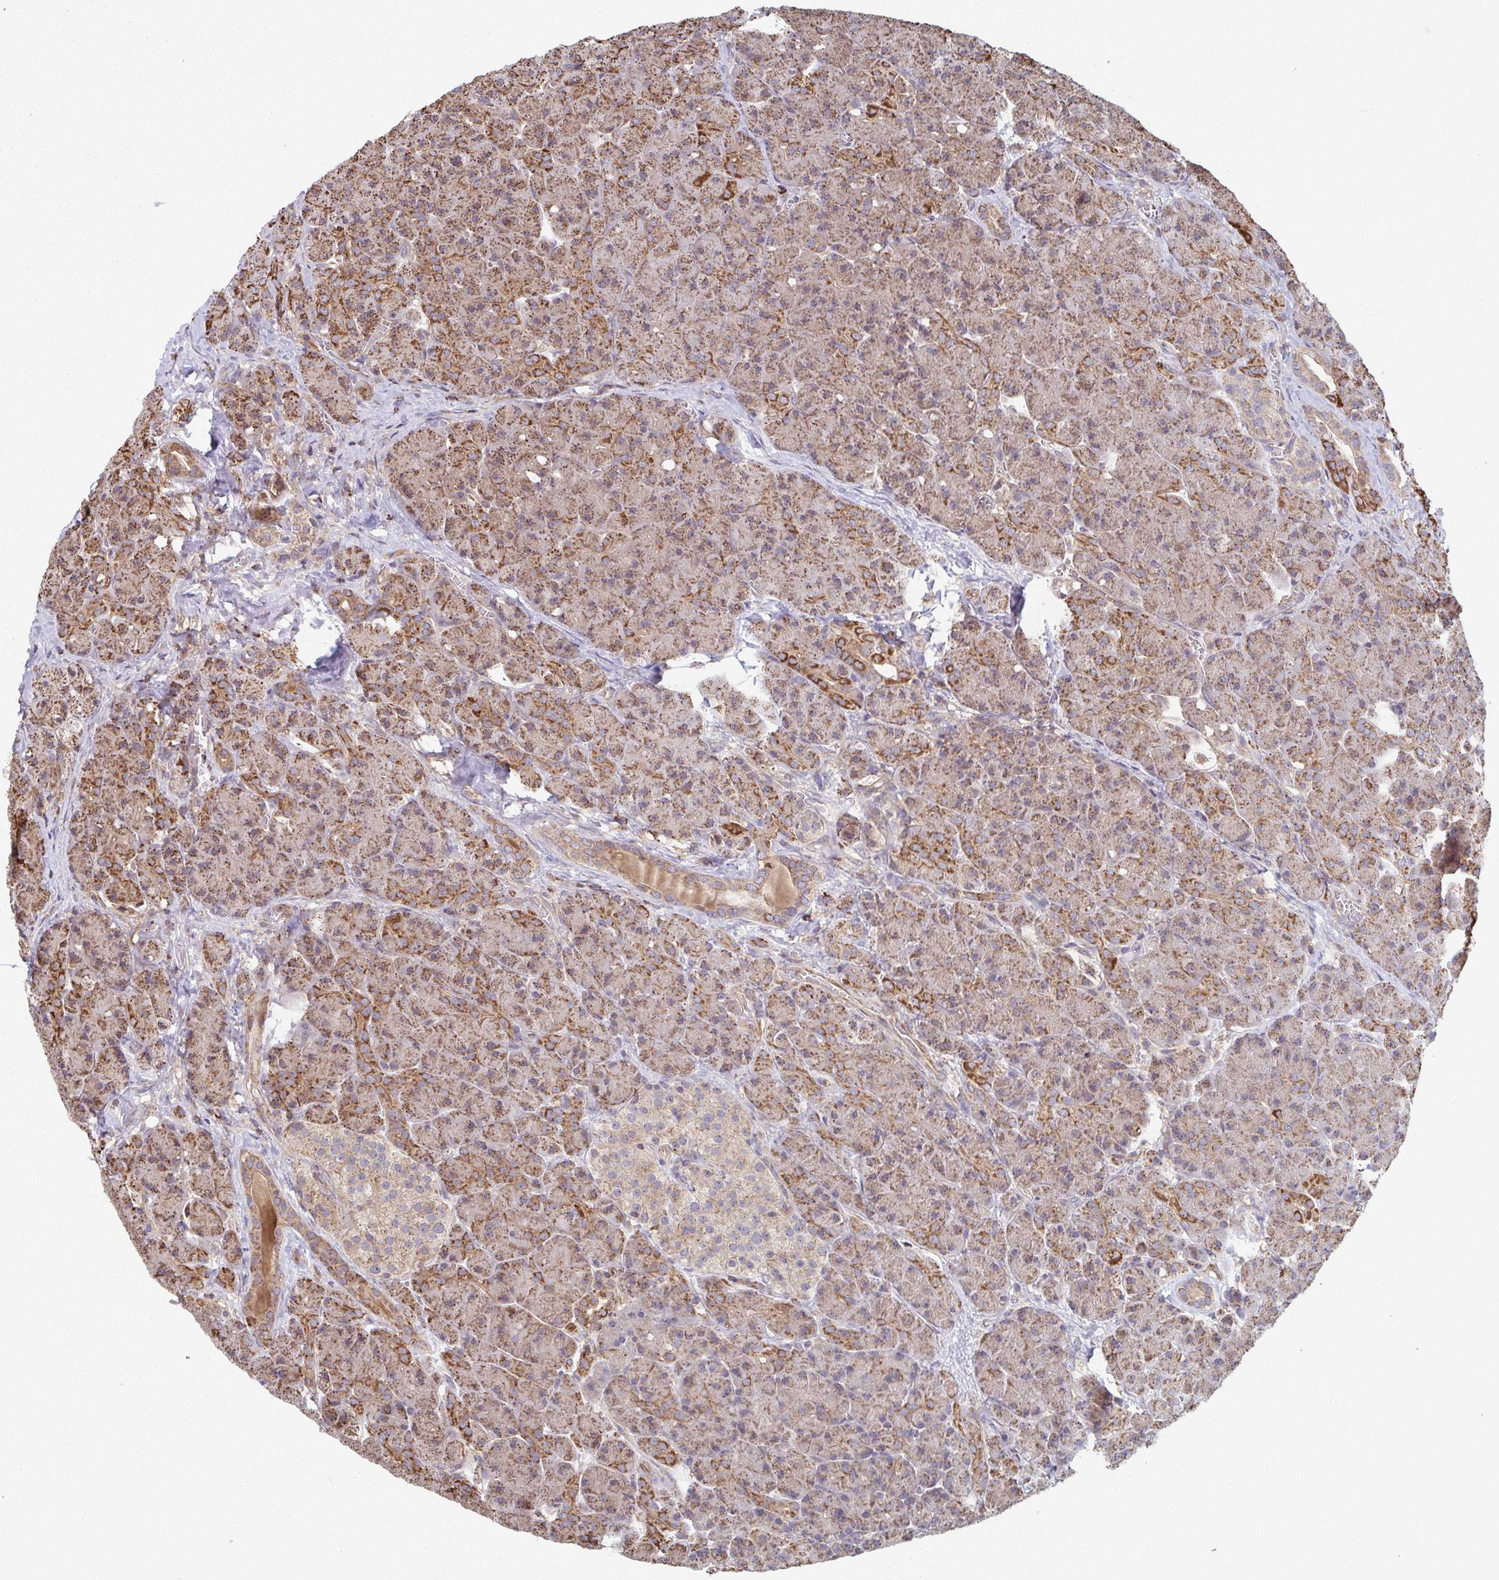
{"staining": {"intensity": "moderate", "quantity": ">75%", "location": "cytoplasmic/membranous"}, "tissue": "pancreas", "cell_type": "Exocrine glandular cells", "image_type": "normal", "snomed": [{"axis": "morphology", "description": "Normal tissue, NOS"}, {"axis": "topography", "description": "Pancreas"}], "caption": "High-magnification brightfield microscopy of benign pancreas stained with DAB (3,3'-diaminobenzidine) (brown) and counterstained with hematoxylin (blue). exocrine glandular cells exhibit moderate cytoplasmic/membranous expression is seen in about>75% of cells.", "gene": "KLHL34", "patient": {"sex": "male", "age": 55}}